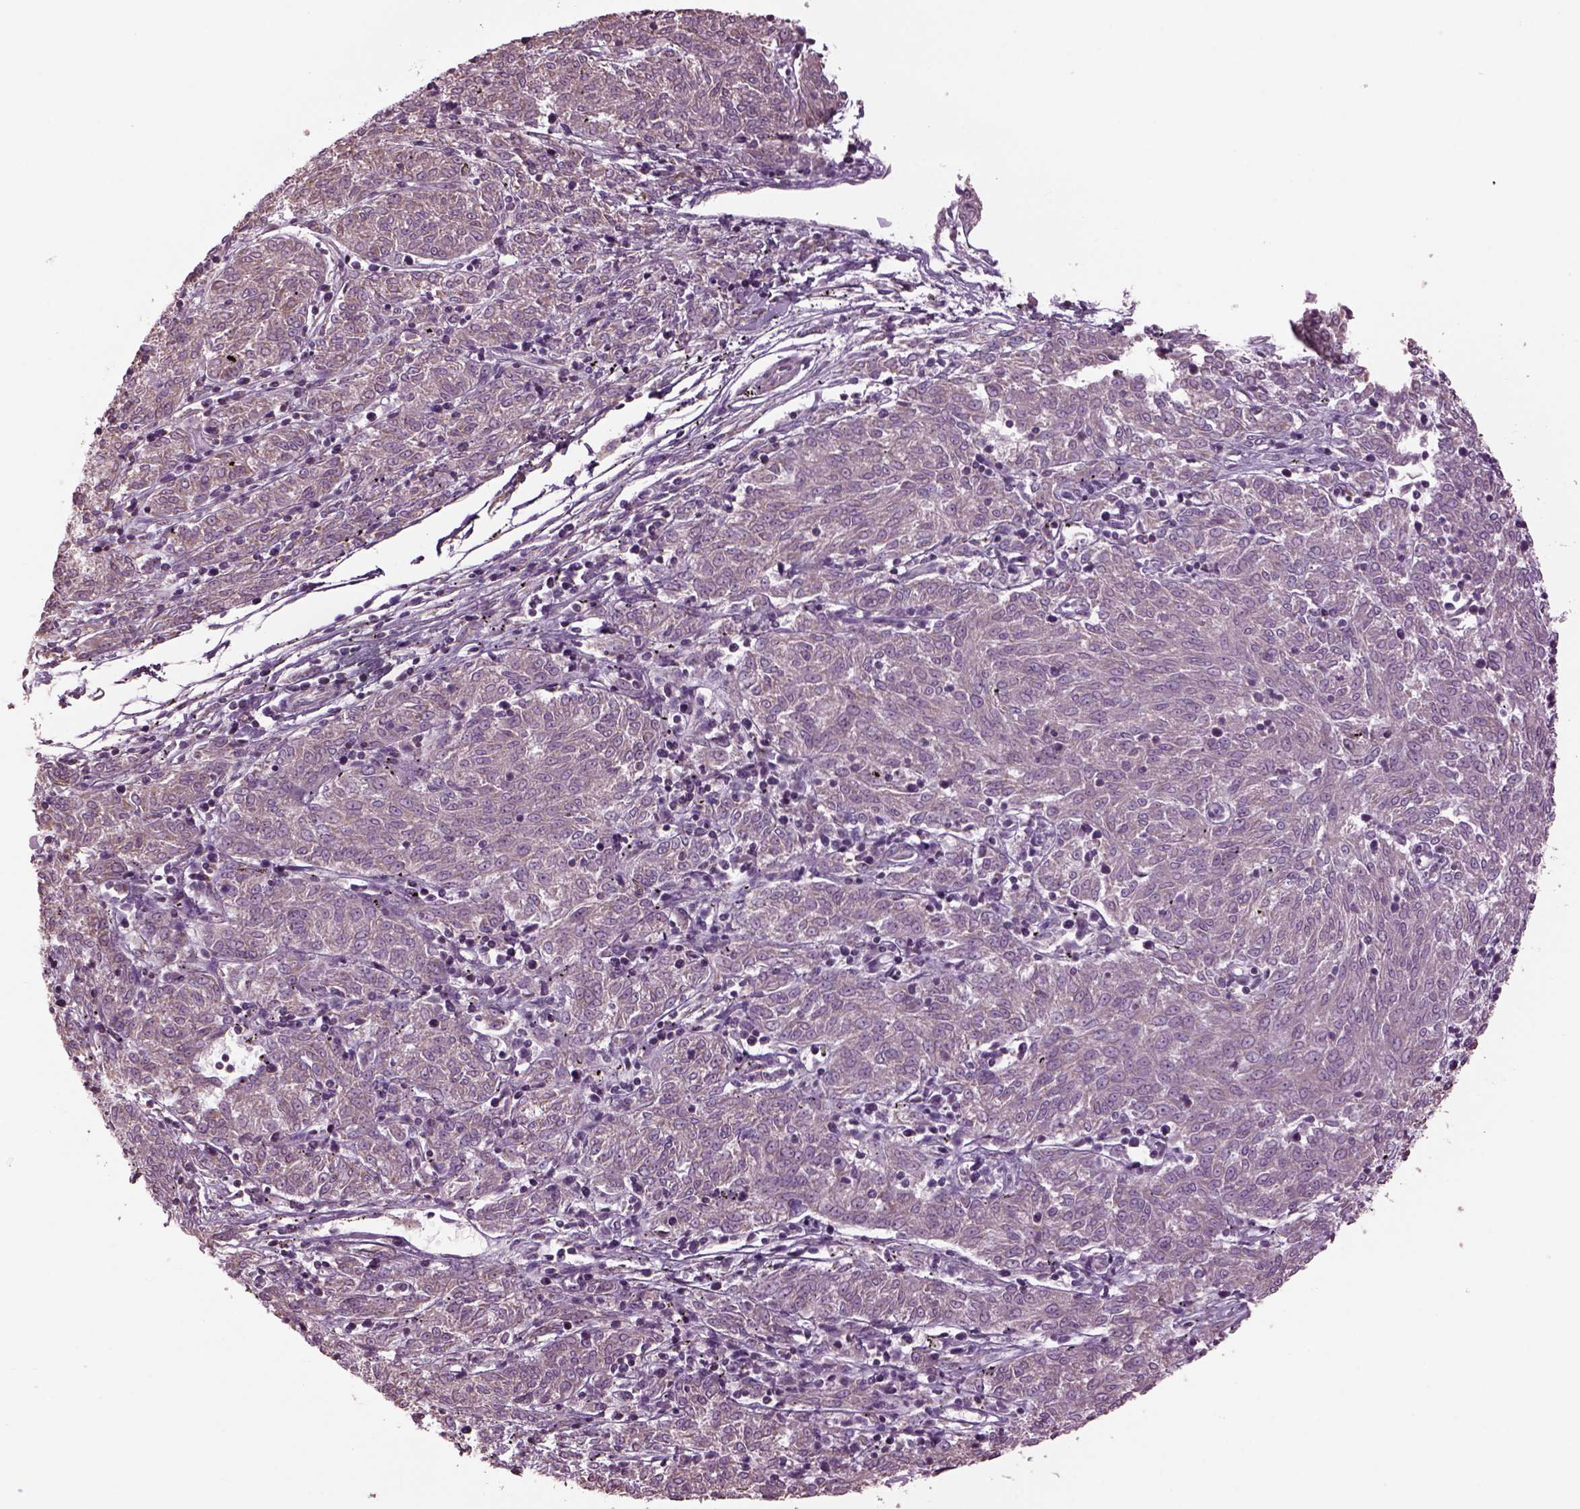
{"staining": {"intensity": "negative", "quantity": "none", "location": "none"}, "tissue": "melanoma", "cell_type": "Tumor cells", "image_type": "cancer", "snomed": [{"axis": "morphology", "description": "Malignant melanoma, NOS"}, {"axis": "topography", "description": "Skin"}], "caption": "Immunohistochemistry photomicrograph of human malignant melanoma stained for a protein (brown), which shows no expression in tumor cells. (Stains: DAB (3,3'-diaminobenzidine) immunohistochemistry (IHC) with hematoxylin counter stain, Microscopy: brightfield microscopy at high magnification).", "gene": "SPATA7", "patient": {"sex": "female", "age": 72}}